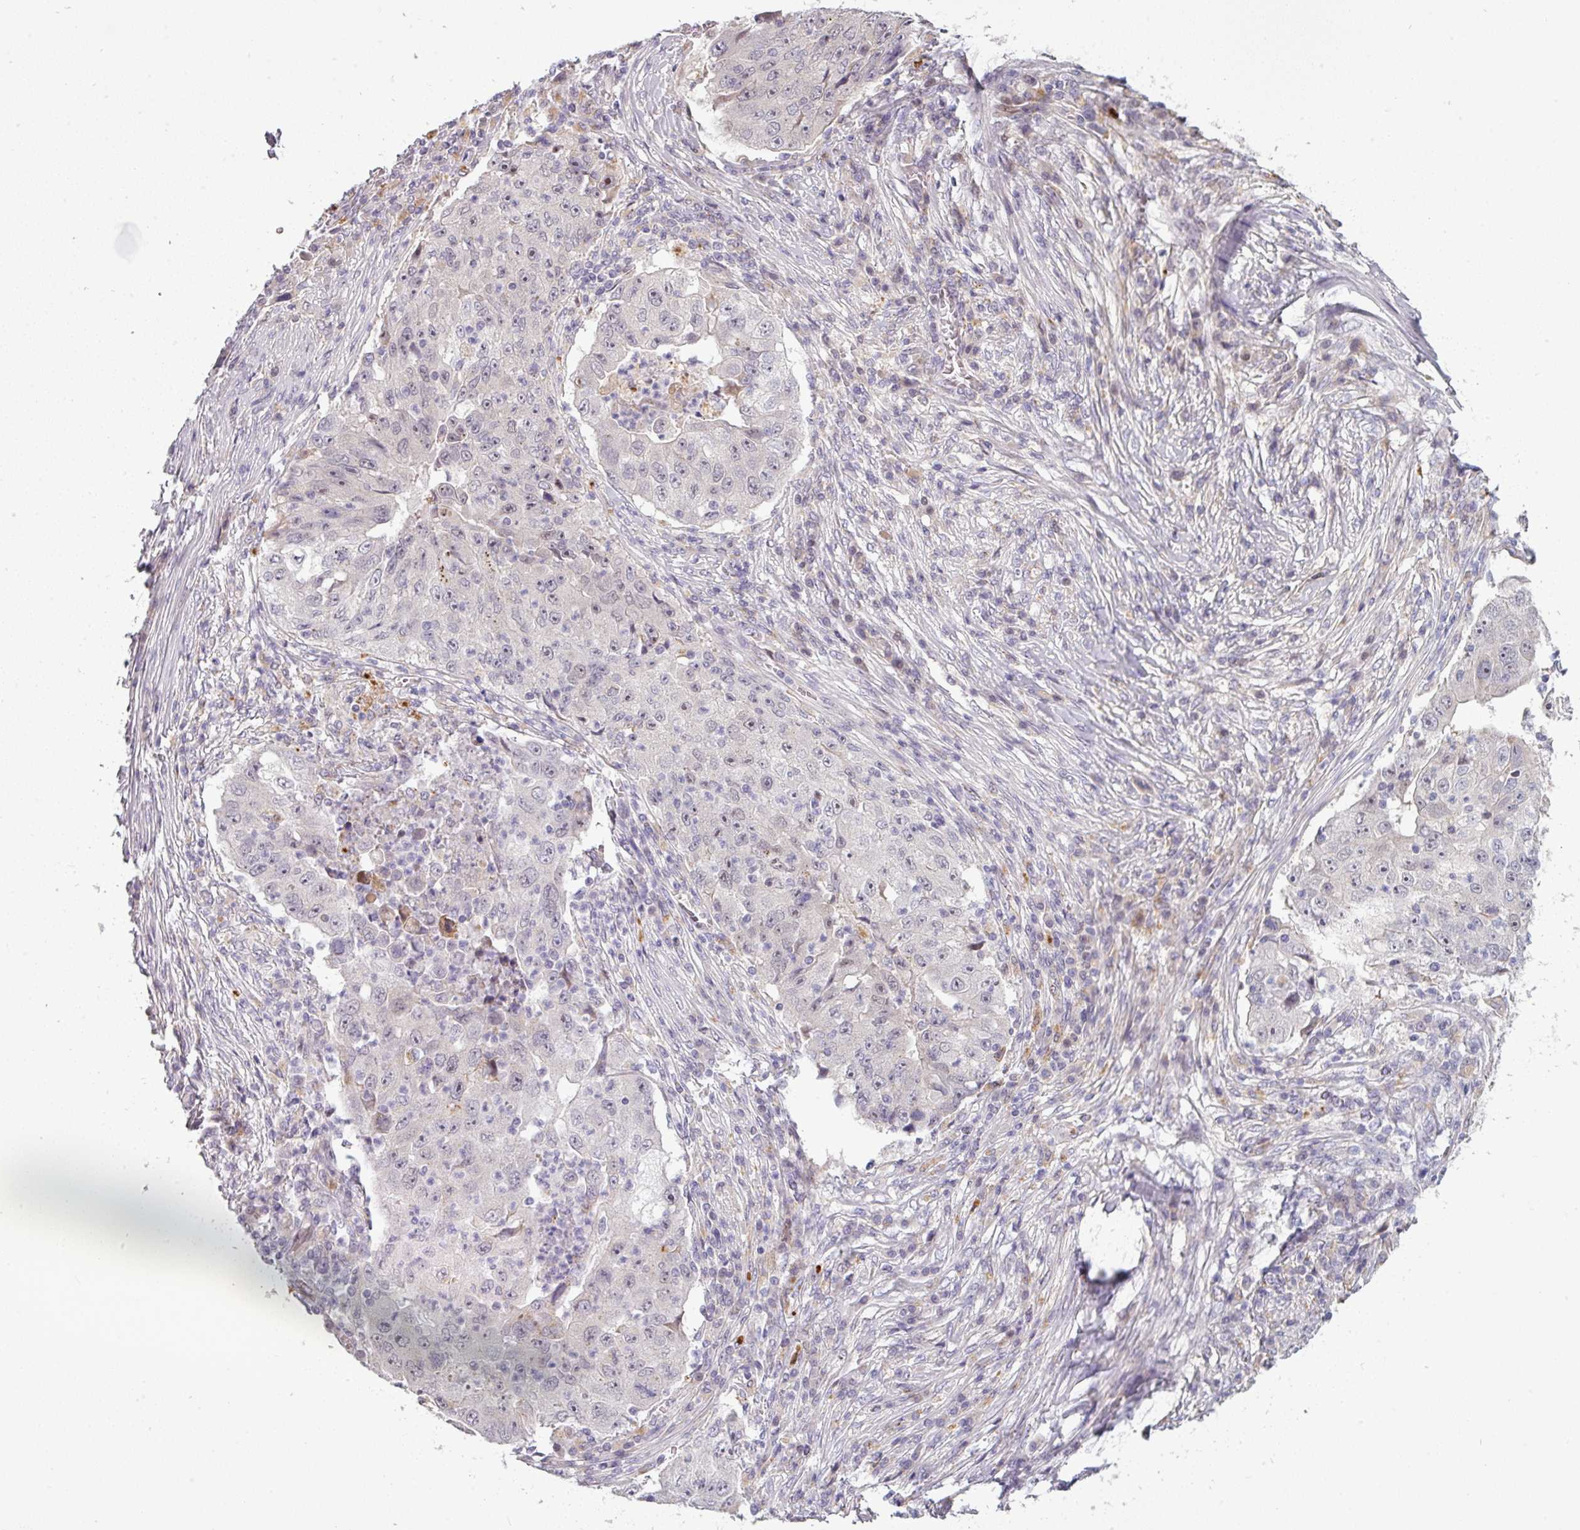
{"staining": {"intensity": "negative", "quantity": "none", "location": "none"}, "tissue": "lung cancer", "cell_type": "Tumor cells", "image_type": "cancer", "snomed": [{"axis": "morphology", "description": "Squamous cell carcinoma, NOS"}, {"axis": "topography", "description": "Lung"}], "caption": "Tumor cells are negative for protein expression in human lung cancer. (DAB IHC, high magnification).", "gene": "C2orf16", "patient": {"sex": "male", "age": 64}}